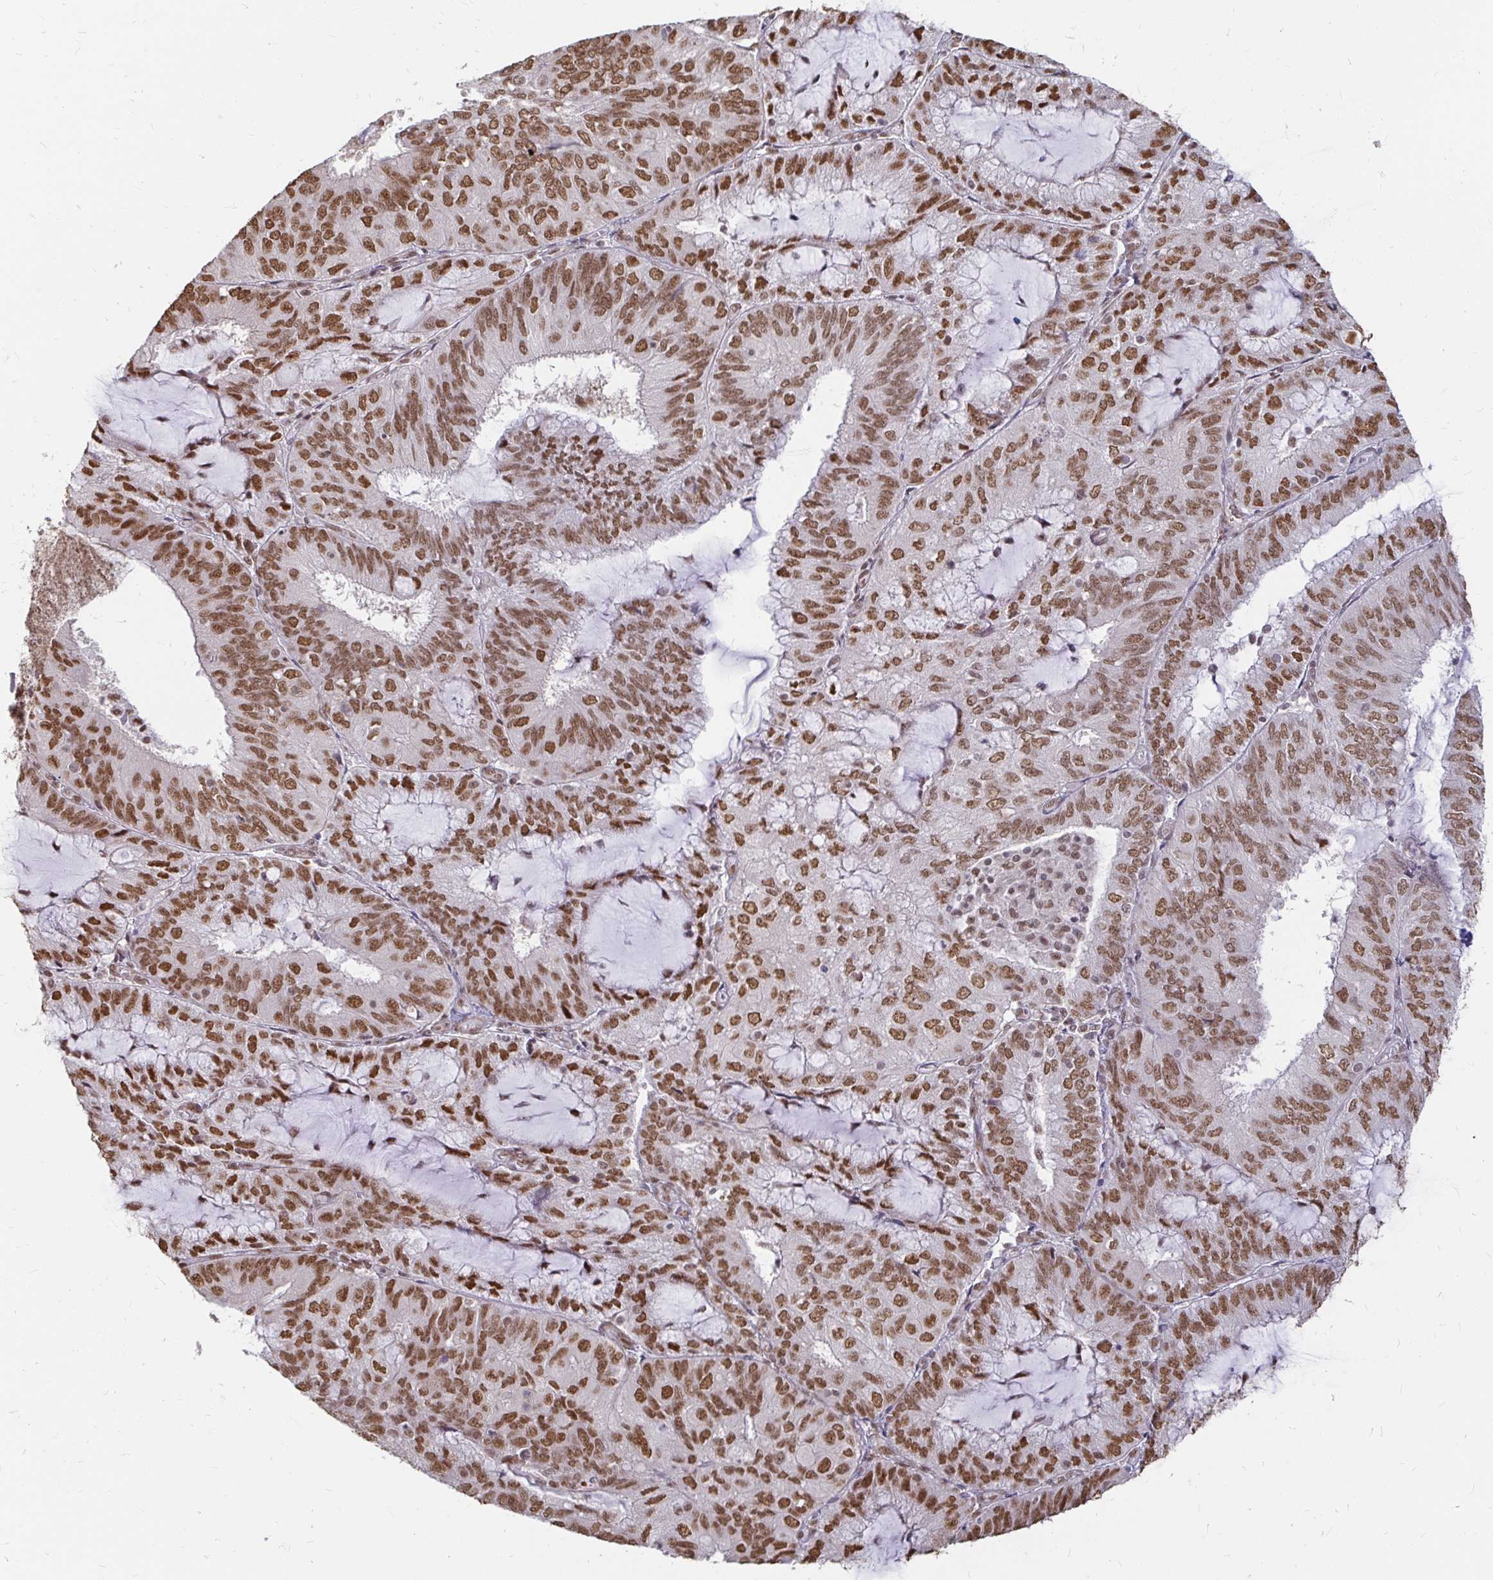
{"staining": {"intensity": "strong", "quantity": ">75%", "location": "nuclear"}, "tissue": "endometrial cancer", "cell_type": "Tumor cells", "image_type": "cancer", "snomed": [{"axis": "morphology", "description": "Adenocarcinoma, NOS"}, {"axis": "topography", "description": "Endometrium"}], "caption": "Strong nuclear staining for a protein is seen in approximately >75% of tumor cells of endometrial adenocarcinoma using immunohistochemistry (IHC).", "gene": "HNRNPU", "patient": {"sex": "female", "age": 81}}